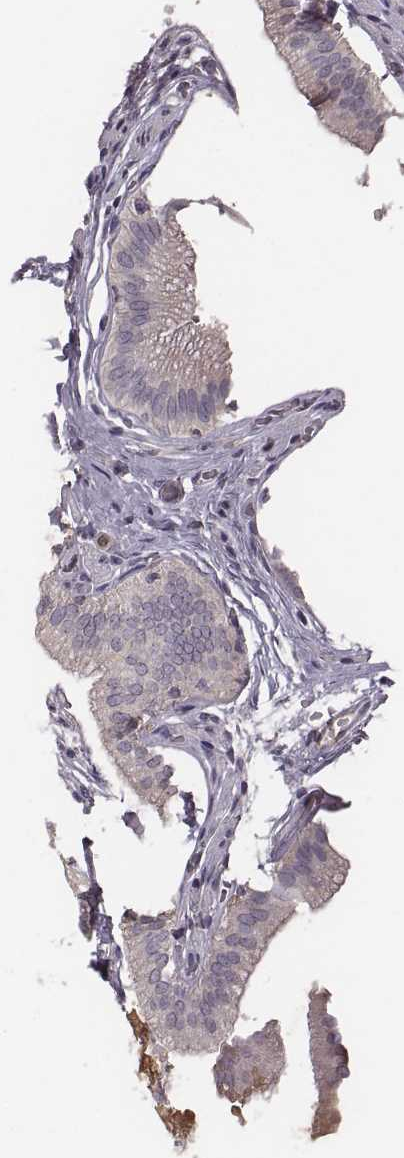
{"staining": {"intensity": "negative", "quantity": "none", "location": "none"}, "tissue": "gallbladder", "cell_type": "Glandular cells", "image_type": "normal", "snomed": [{"axis": "morphology", "description": "Normal tissue, NOS"}, {"axis": "topography", "description": "Gallbladder"}, {"axis": "topography", "description": "Peripheral nerve tissue"}], "caption": "Glandular cells show no significant expression in normal gallbladder. Brightfield microscopy of immunohistochemistry stained with DAB (brown) and hematoxylin (blue), captured at high magnification.", "gene": "SLC22A6", "patient": {"sex": "male", "age": 17}}